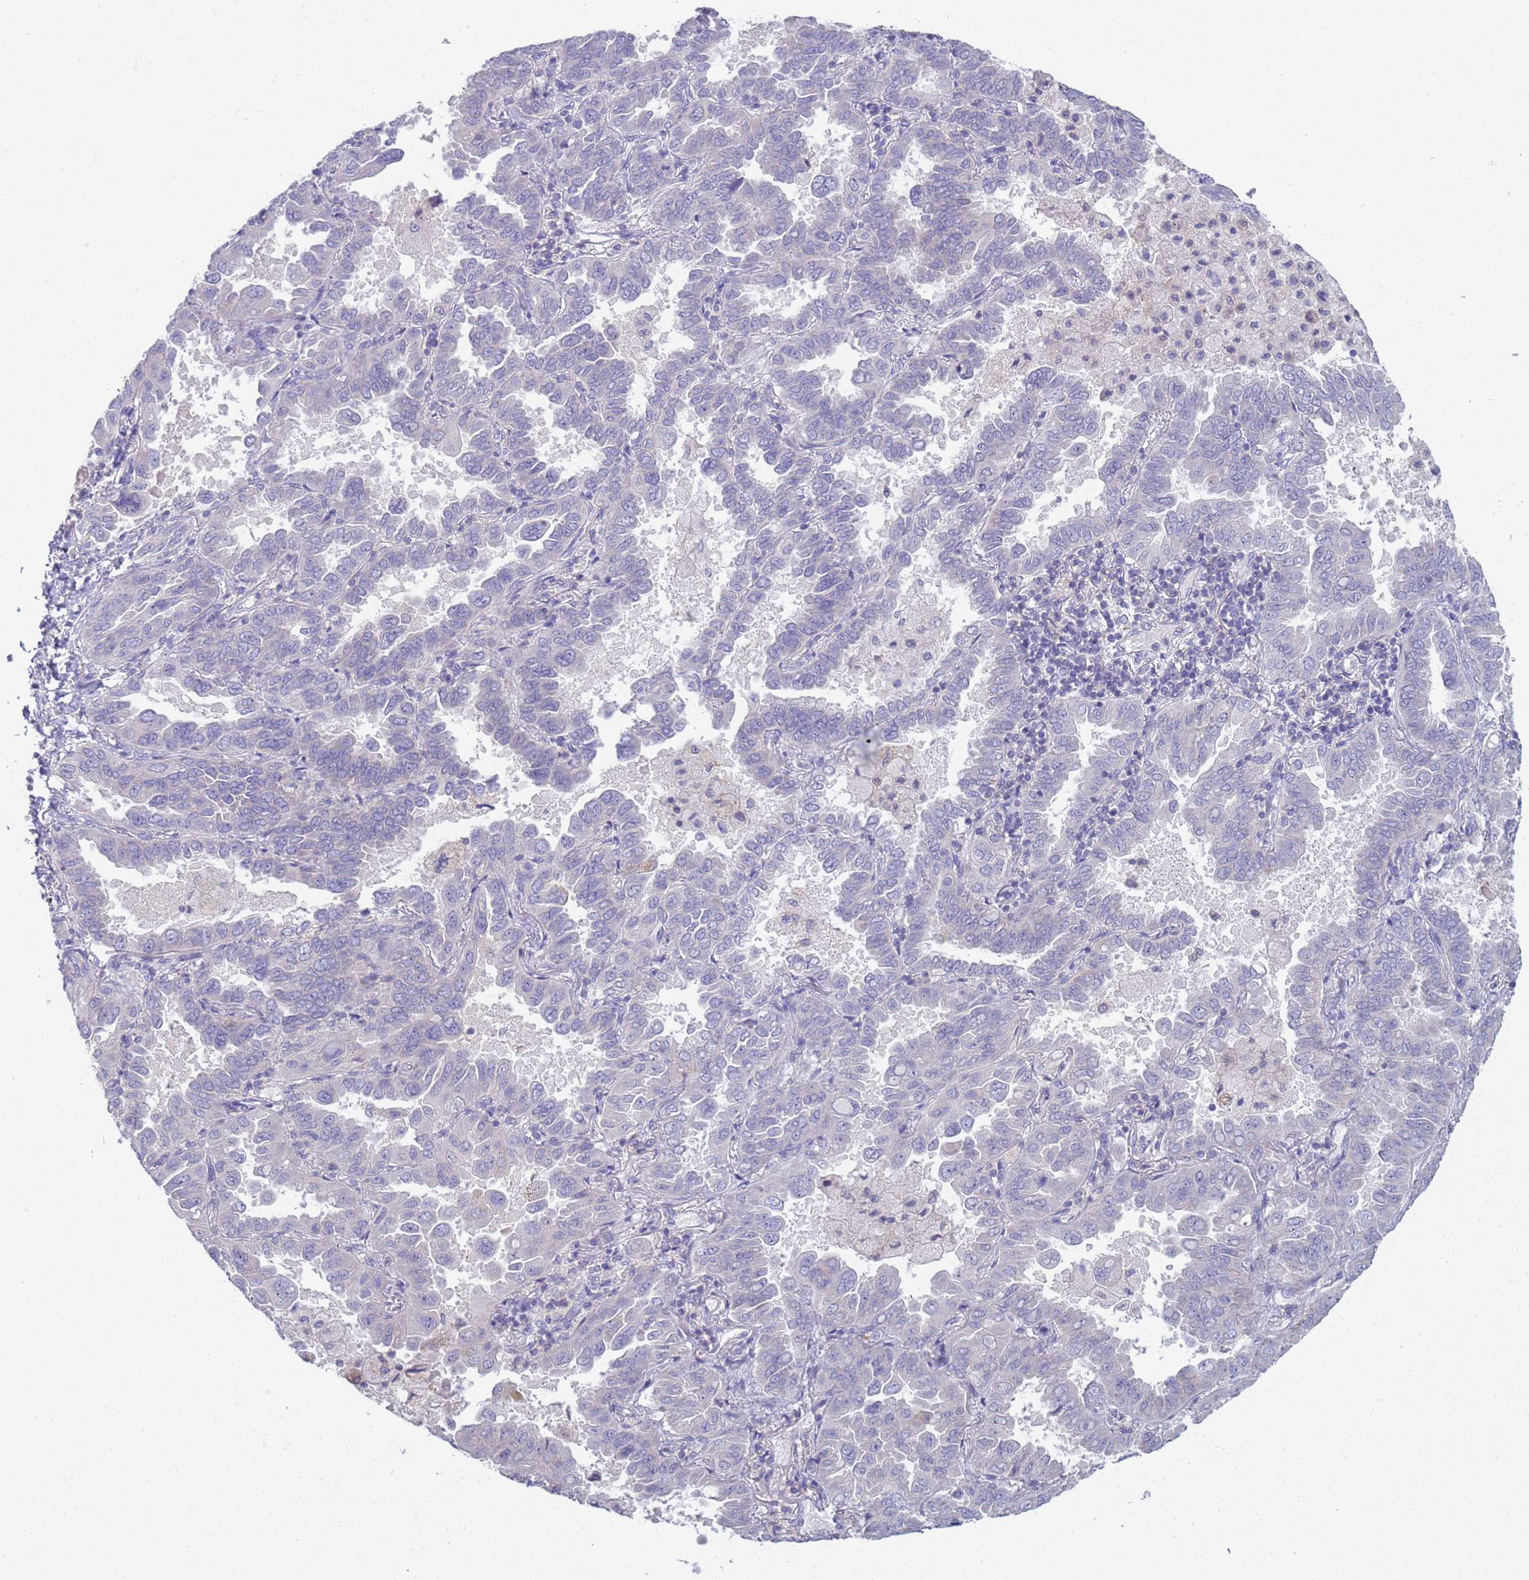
{"staining": {"intensity": "negative", "quantity": "none", "location": "none"}, "tissue": "lung cancer", "cell_type": "Tumor cells", "image_type": "cancer", "snomed": [{"axis": "morphology", "description": "Adenocarcinoma, NOS"}, {"axis": "topography", "description": "Lung"}], "caption": "Immunohistochemical staining of human lung cancer exhibits no significant expression in tumor cells.", "gene": "CR1", "patient": {"sex": "male", "age": 64}}